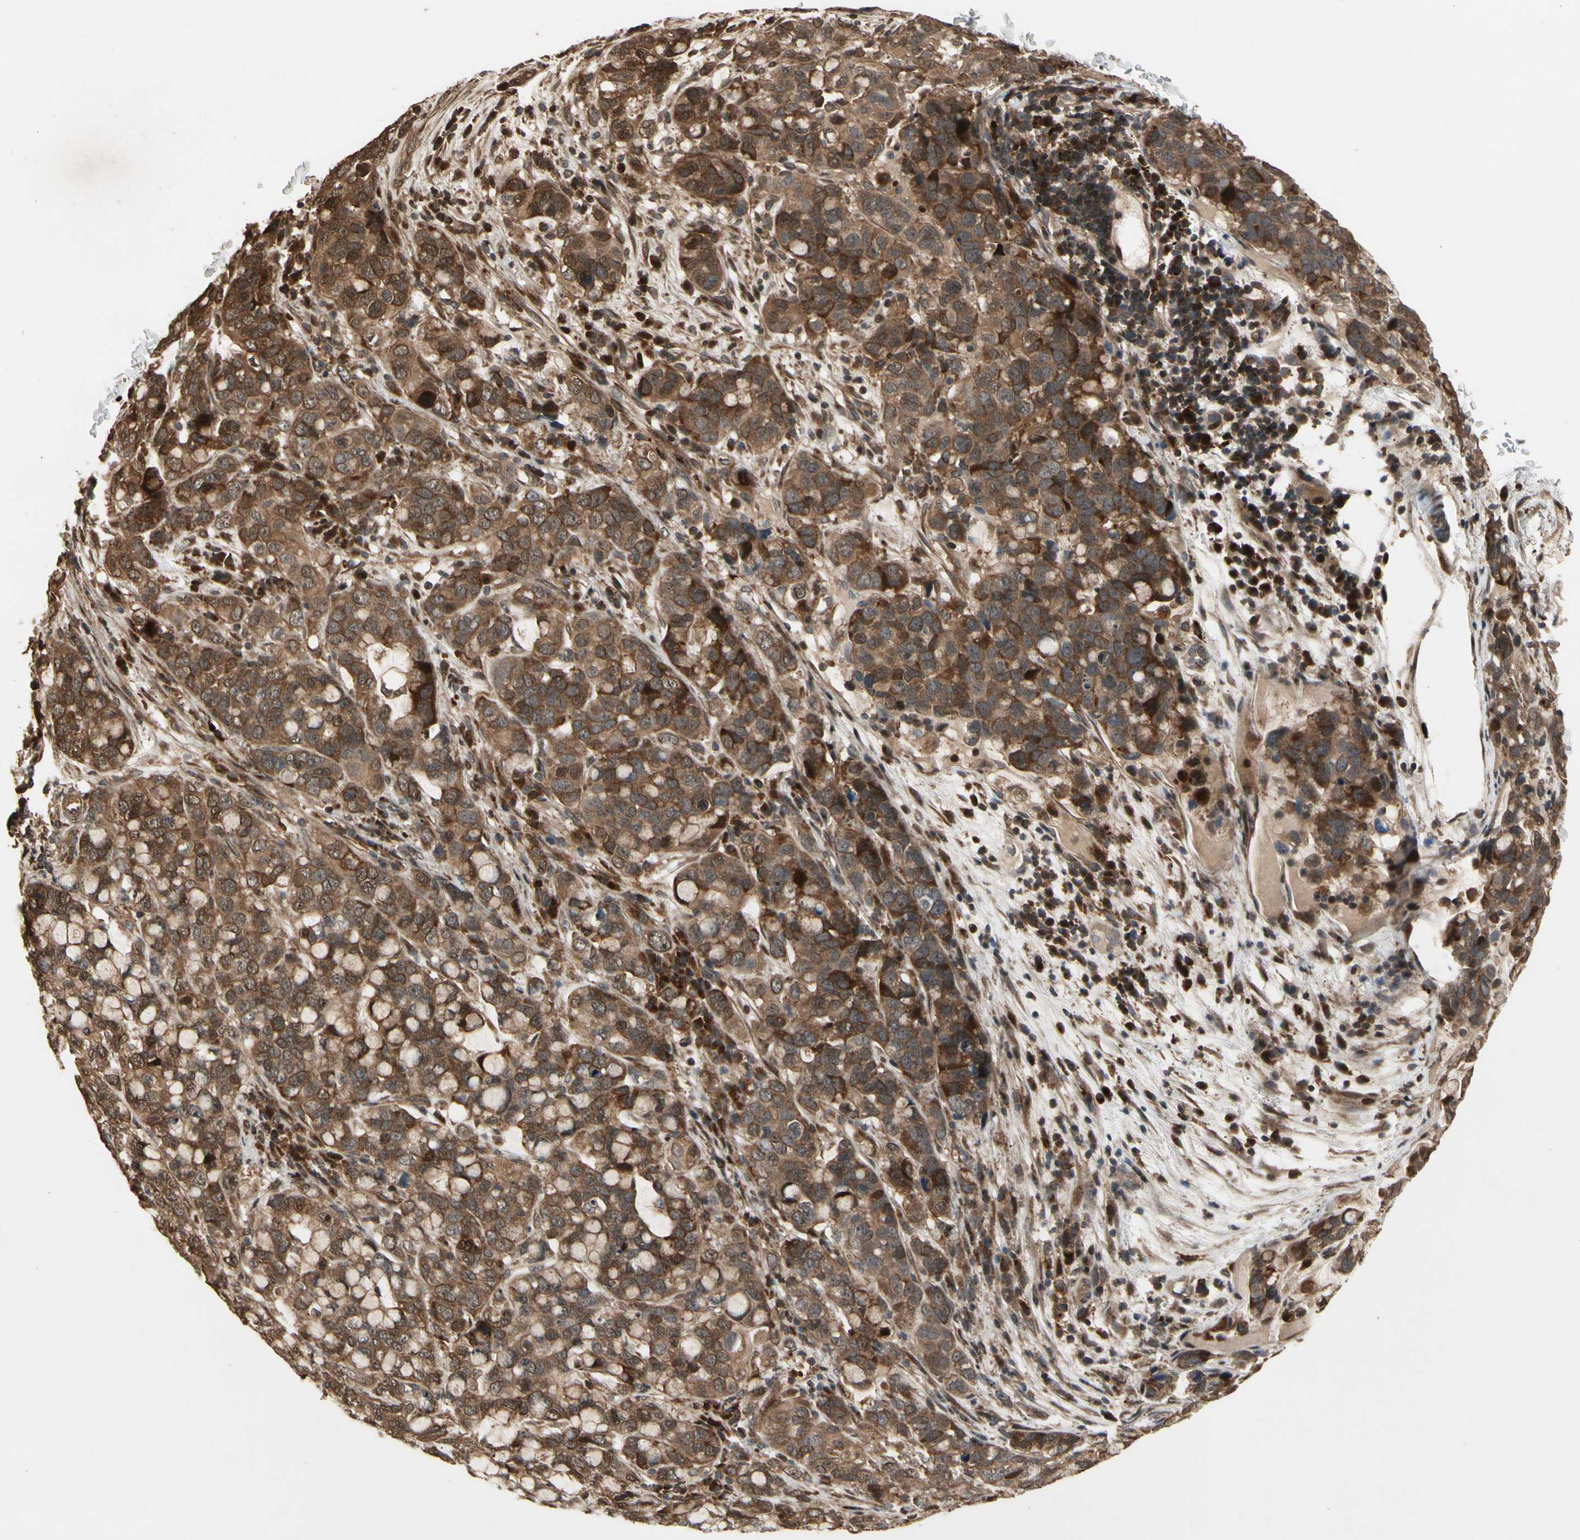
{"staining": {"intensity": "moderate", "quantity": "25%-75%", "location": "cytoplasmic/membranous"}, "tissue": "stomach cancer", "cell_type": "Tumor cells", "image_type": "cancer", "snomed": [{"axis": "morphology", "description": "Adenocarcinoma, NOS"}, {"axis": "topography", "description": "Stomach, lower"}], "caption": "Approximately 25%-75% of tumor cells in stomach cancer display moderate cytoplasmic/membranous protein staining as visualized by brown immunohistochemical staining.", "gene": "CSF1R", "patient": {"sex": "male", "age": 84}}